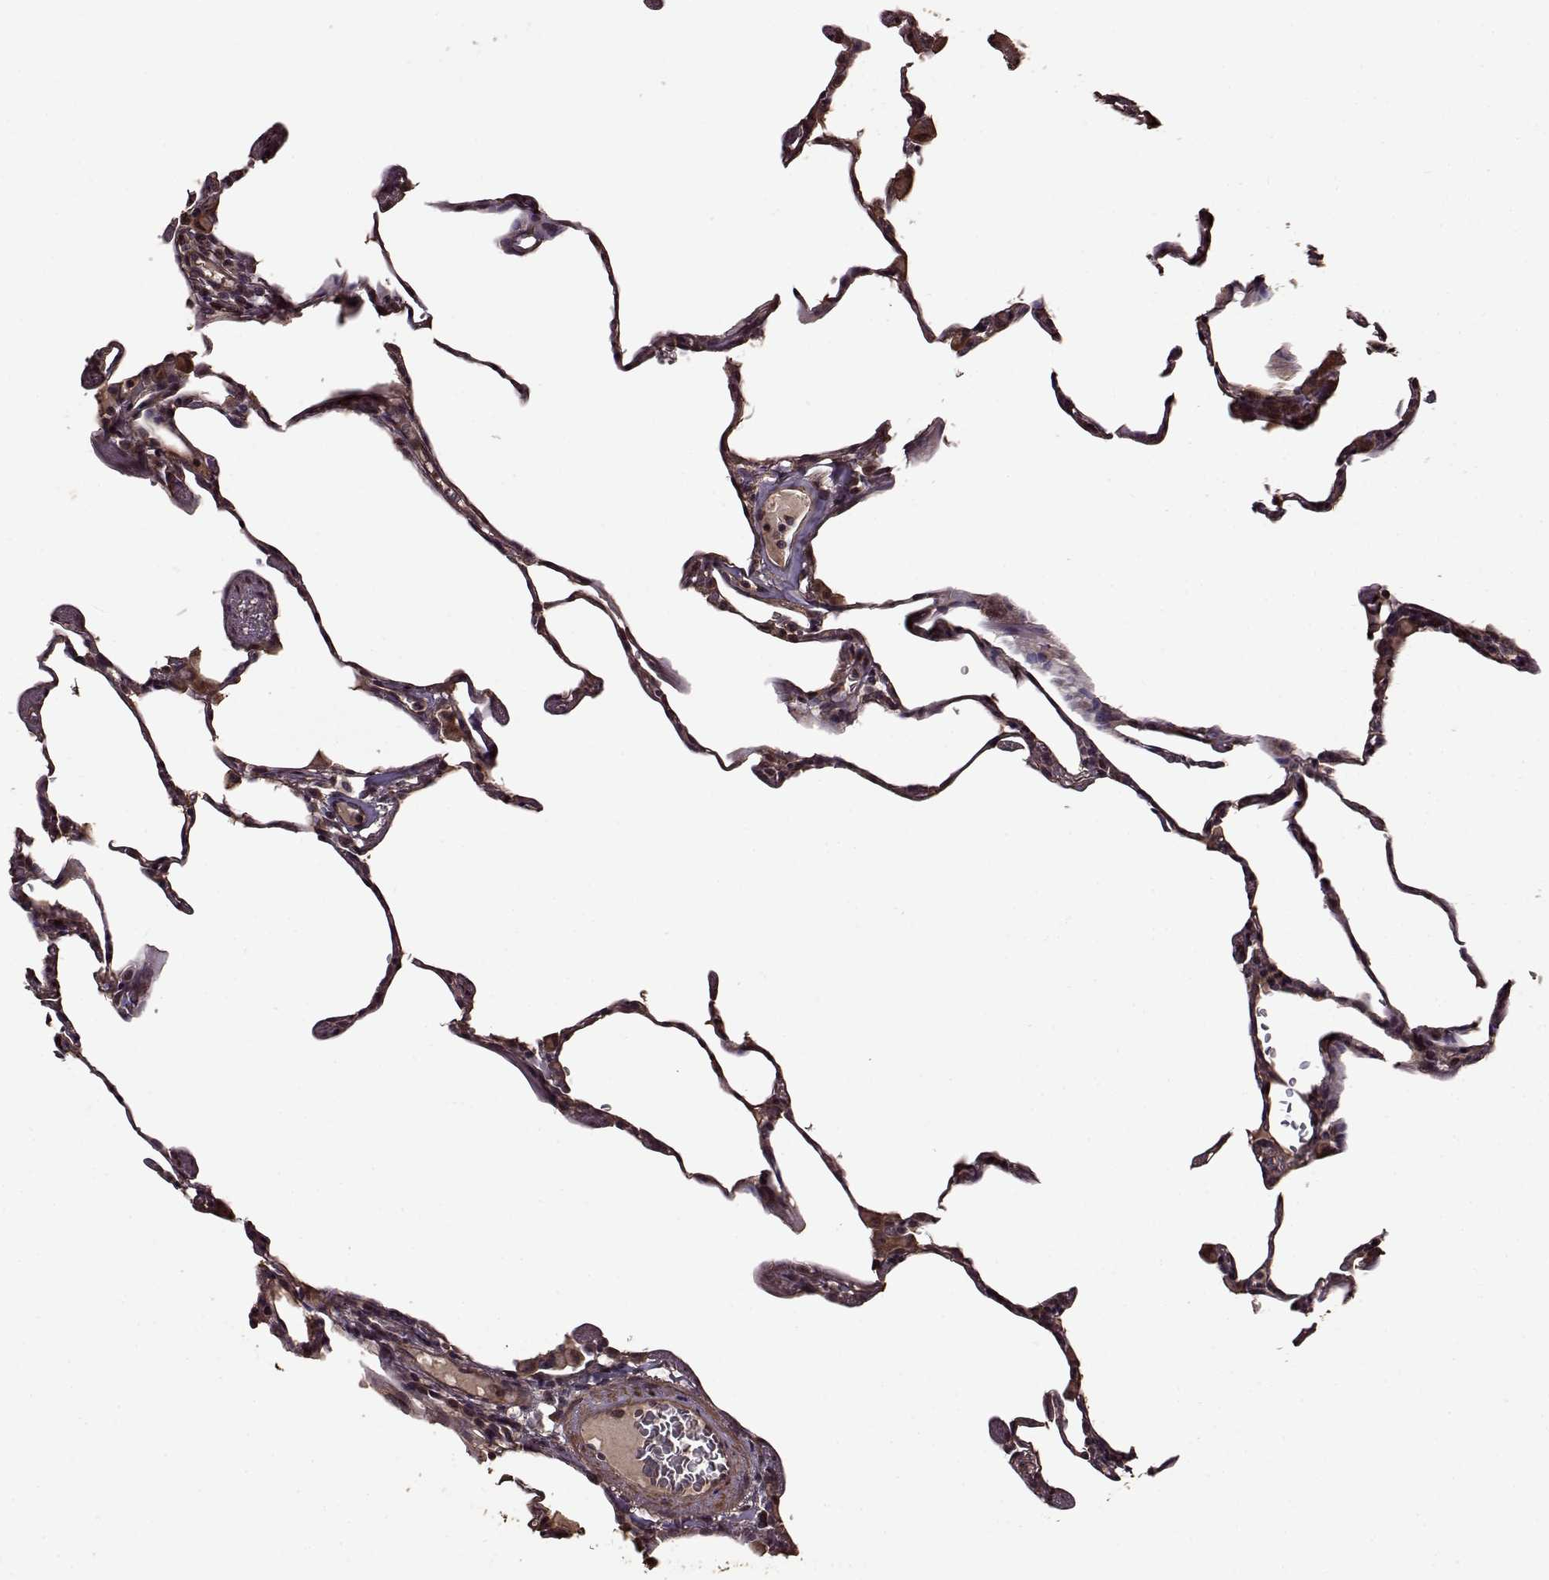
{"staining": {"intensity": "moderate", "quantity": "25%-75%", "location": "cytoplasmic/membranous"}, "tissue": "lung", "cell_type": "Alveolar cells", "image_type": "normal", "snomed": [{"axis": "morphology", "description": "Normal tissue, NOS"}, {"axis": "topography", "description": "Lung"}], "caption": "This histopathology image shows normal lung stained with immunohistochemistry to label a protein in brown. The cytoplasmic/membranous of alveolar cells show moderate positivity for the protein. Nuclei are counter-stained blue.", "gene": "FBXW11", "patient": {"sex": "female", "age": 57}}